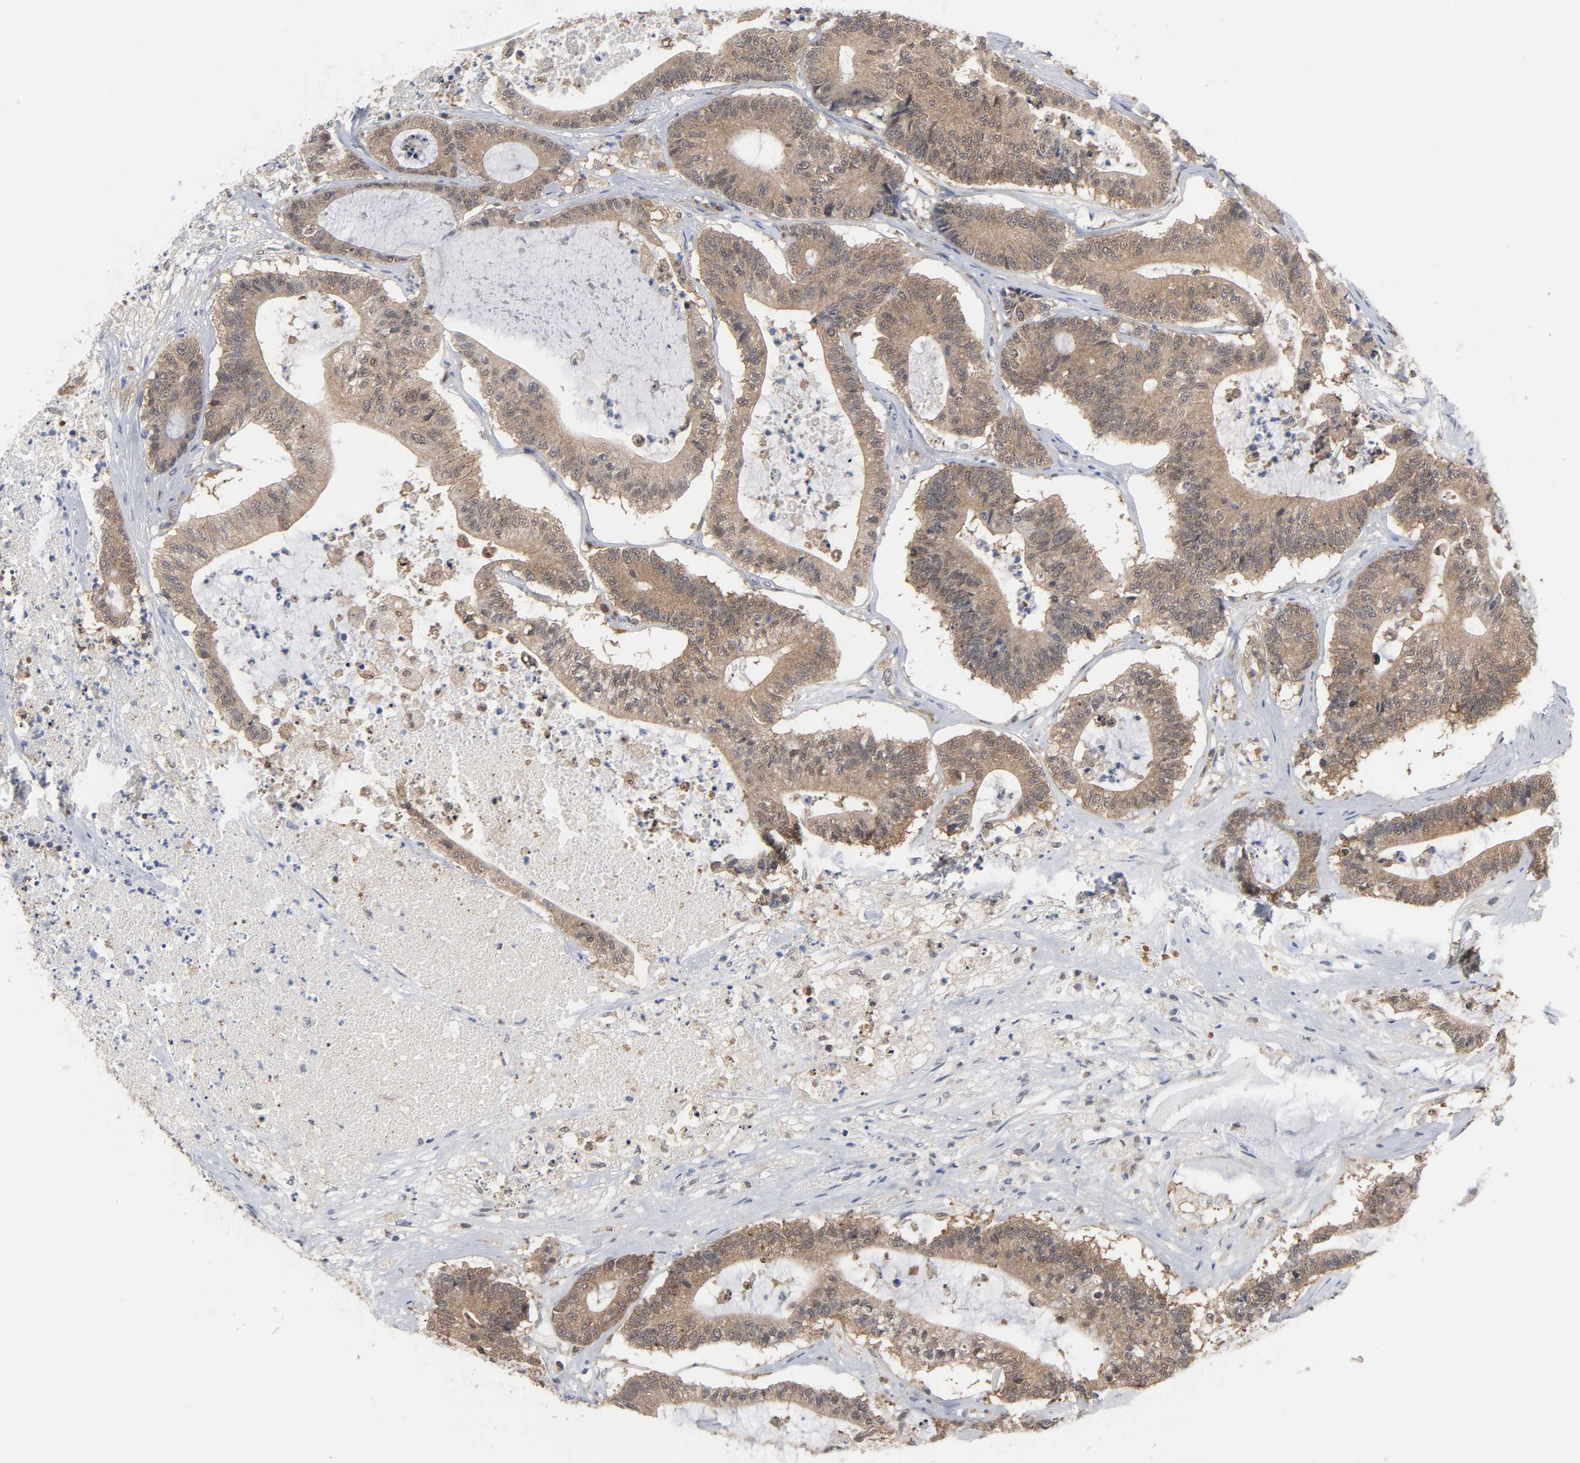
{"staining": {"intensity": "weak", "quantity": ">75%", "location": "cytoplasmic/membranous"}, "tissue": "colorectal cancer", "cell_type": "Tumor cells", "image_type": "cancer", "snomed": [{"axis": "morphology", "description": "Adenocarcinoma, NOS"}, {"axis": "topography", "description": "Colon"}], "caption": "A histopathology image showing weak cytoplasmic/membranous expression in approximately >75% of tumor cells in adenocarcinoma (colorectal), as visualized by brown immunohistochemical staining.", "gene": "PRDX1", "patient": {"sex": "female", "age": 84}}